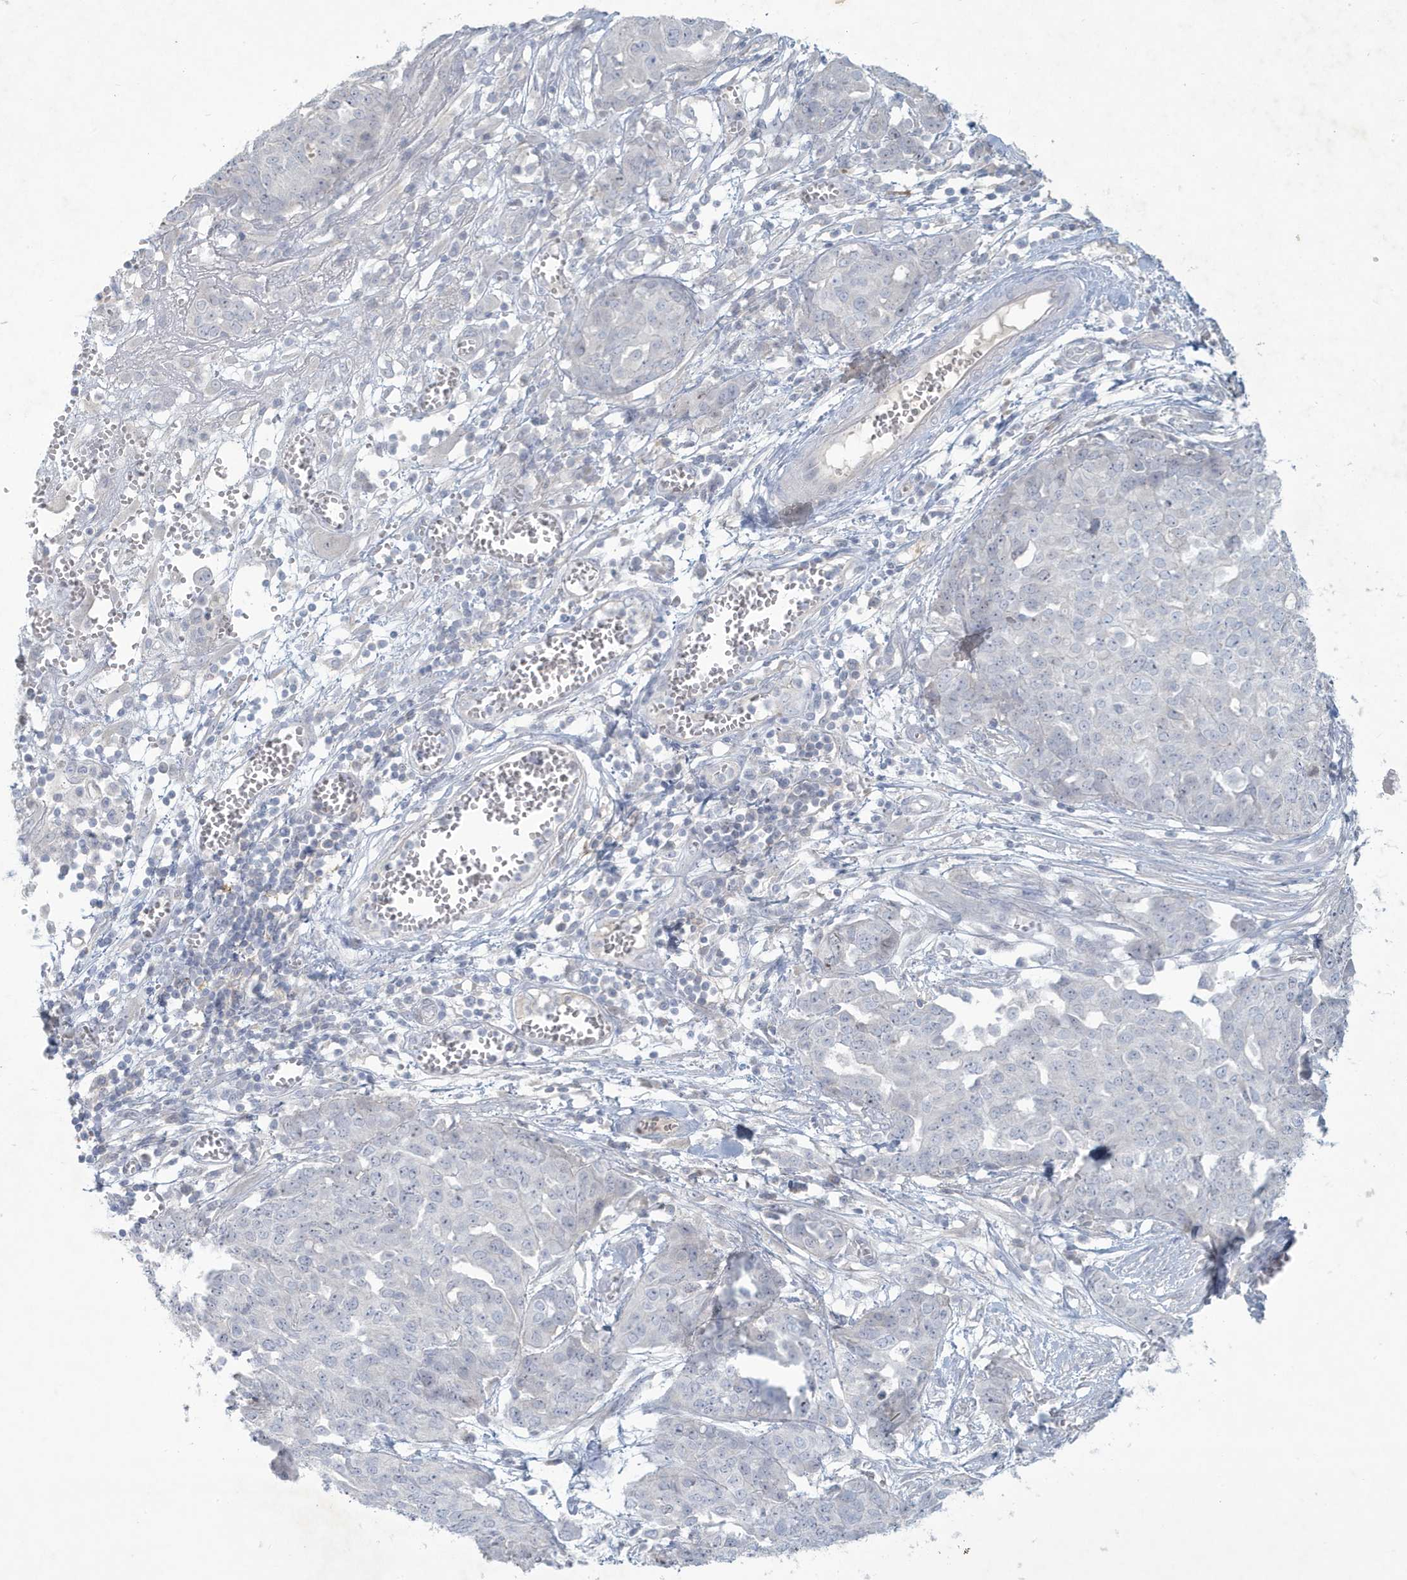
{"staining": {"intensity": "negative", "quantity": "none", "location": "none"}, "tissue": "ovarian cancer", "cell_type": "Tumor cells", "image_type": "cancer", "snomed": [{"axis": "morphology", "description": "Cystadenocarcinoma, serous, NOS"}, {"axis": "topography", "description": "Soft tissue"}, {"axis": "topography", "description": "Ovary"}], "caption": "A high-resolution photomicrograph shows immunohistochemistry (IHC) staining of ovarian serous cystadenocarcinoma, which displays no significant positivity in tumor cells.", "gene": "CCDC24", "patient": {"sex": "female", "age": 57}}